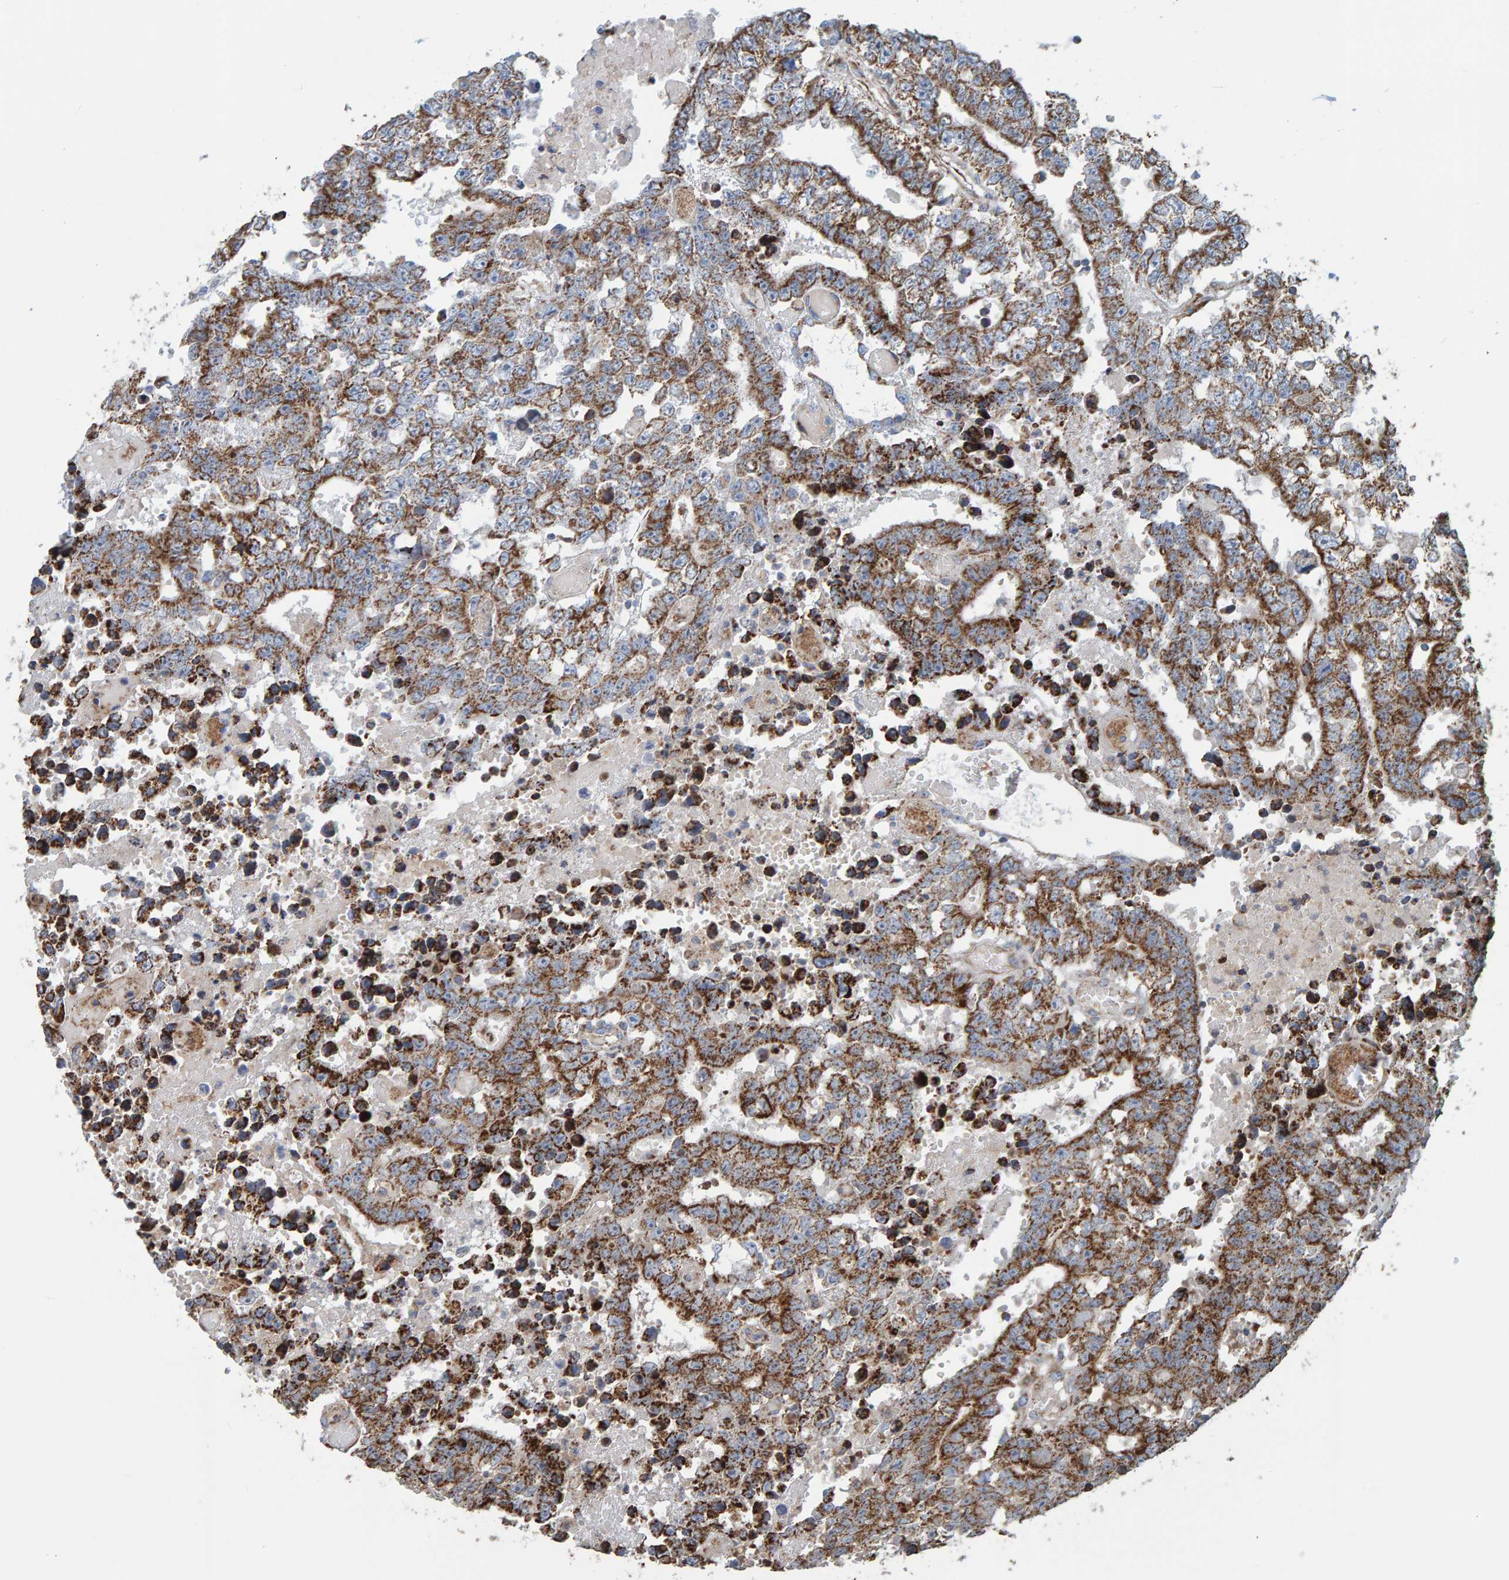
{"staining": {"intensity": "strong", "quantity": ">75%", "location": "cytoplasmic/membranous"}, "tissue": "testis cancer", "cell_type": "Tumor cells", "image_type": "cancer", "snomed": [{"axis": "morphology", "description": "Carcinoma, Embryonal, NOS"}, {"axis": "topography", "description": "Testis"}], "caption": "Tumor cells exhibit strong cytoplasmic/membranous positivity in approximately >75% of cells in embryonal carcinoma (testis). The protein is shown in brown color, while the nuclei are stained blue.", "gene": "MRPL45", "patient": {"sex": "male", "age": 25}}